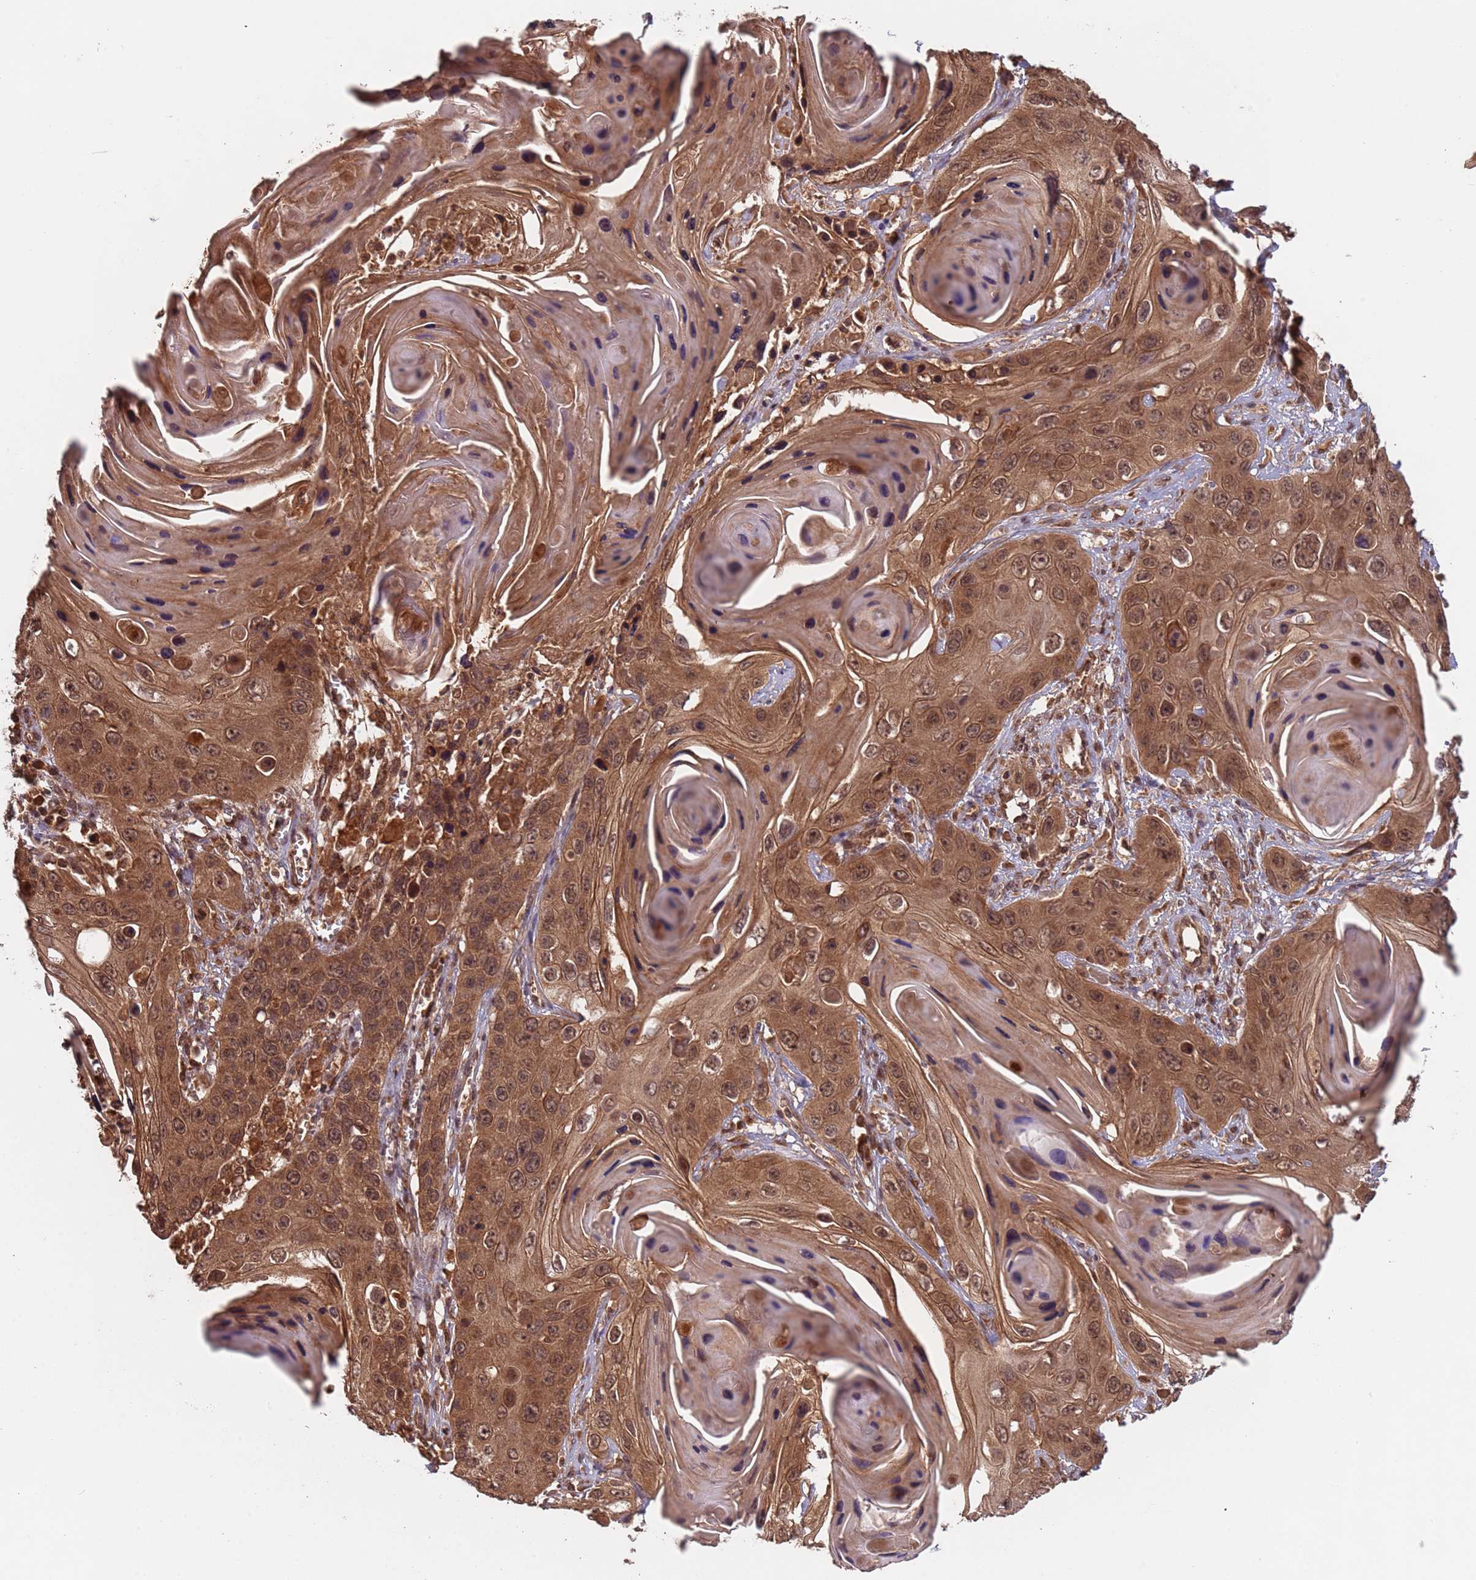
{"staining": {"intensity": "moderate", "quantity": ">75%", "location": "cytoplasmic/membranous,nuclear"}, "tissue": "skin cancer", "cell_type": "Tumor cells", "image_type": "cancer", "snomed": [{"axis": "morphology", "description": "Squamous cell carcinoma, NOS"}, {"axis": "topography", "description": "Skin"}], "caption": "Protein analysis of skin cancer (squamous cell carcinoma) tissue shows moderate cytoplasmic/membranous and nuclear expression in approximately >75% of tumor cells. The staining was performed using DAB to visualize the protein expression in brown, while the nuclei were stained in blue with hematoxylin (Magnification: 20x).", "gene": "ERI1", "patient": {"sex": "male", "age": 55}}